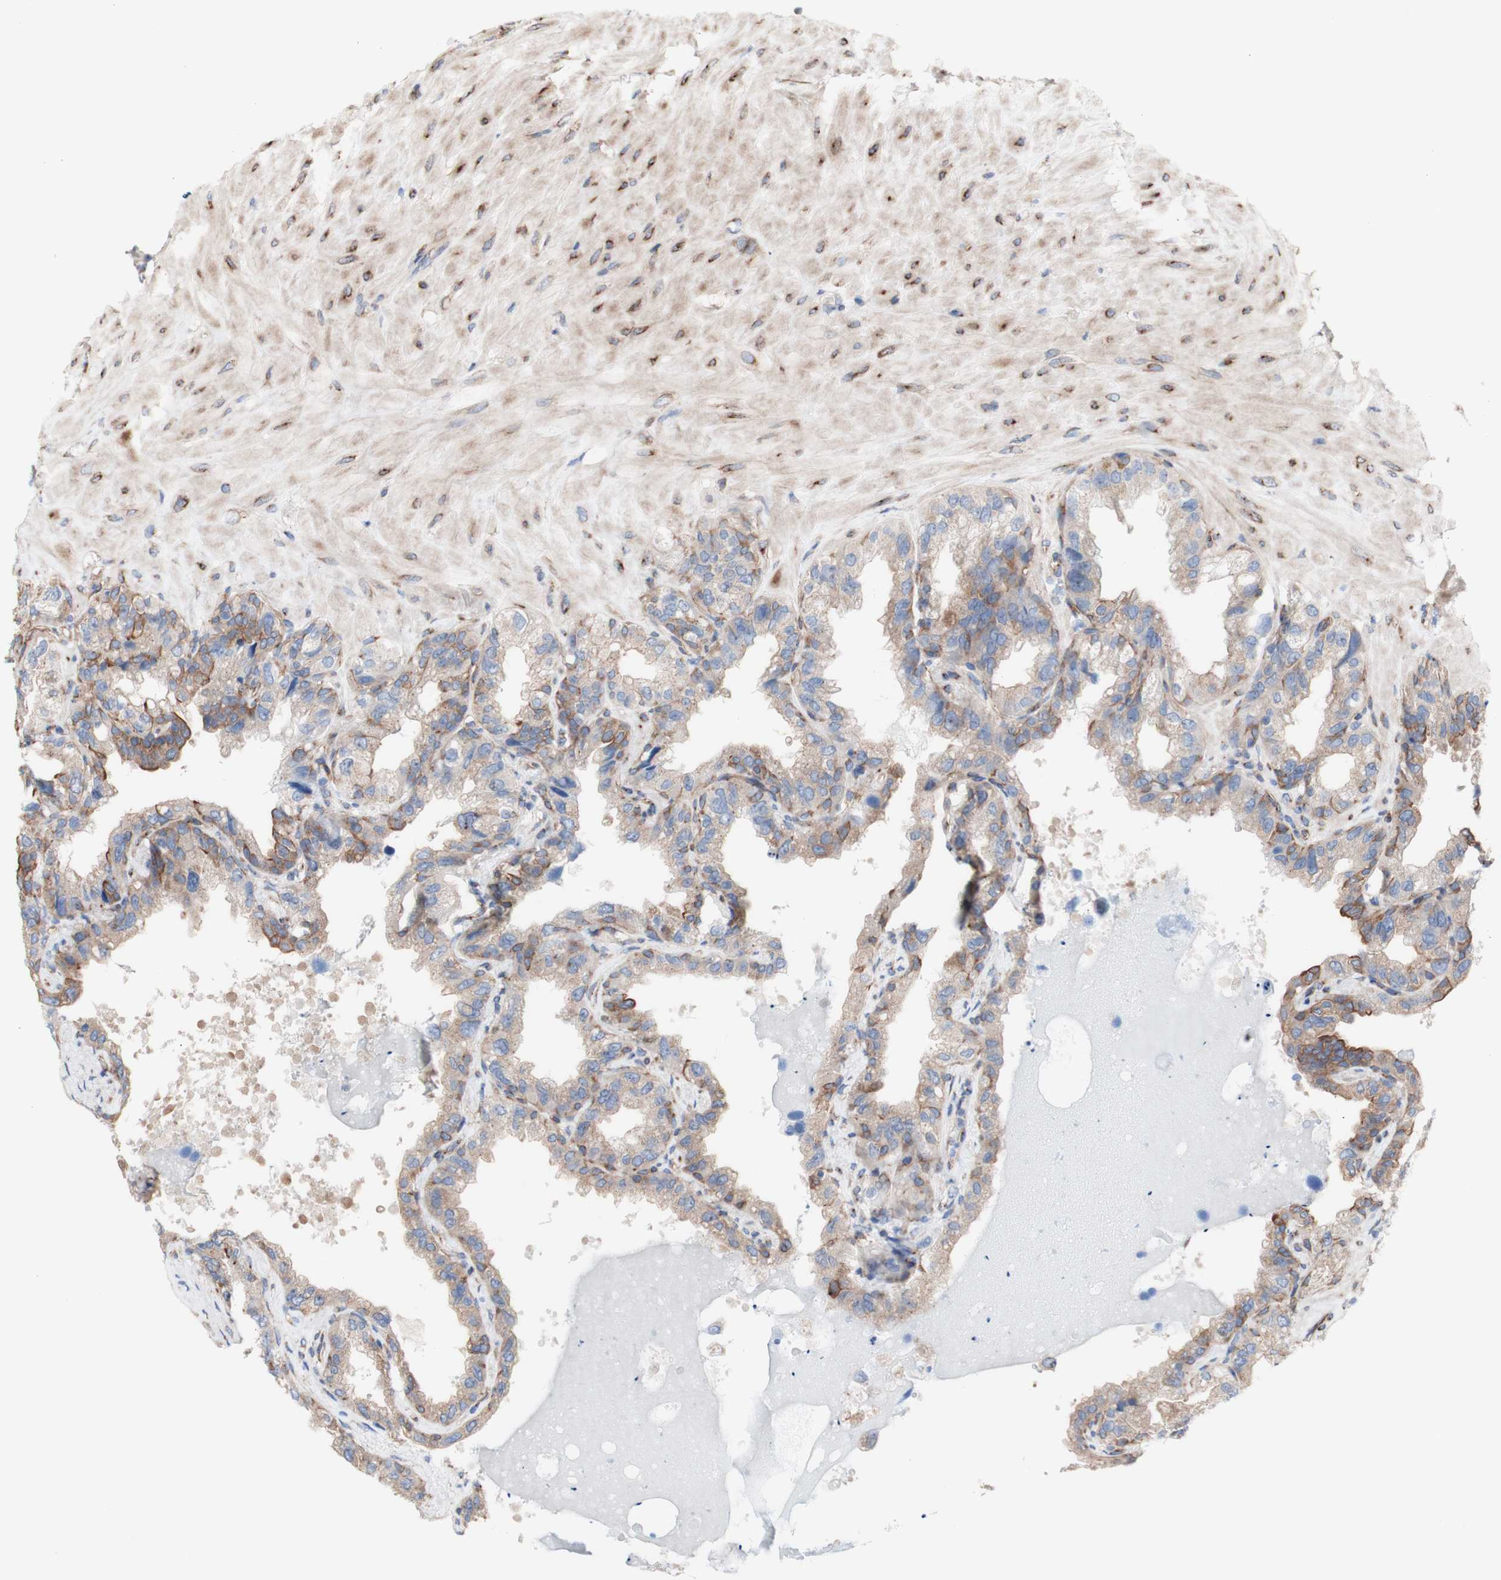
{"staining": {"intensity": "moderate", "quantity": ">75%", "location": "cytoplasmic/membranous"}, "tissue": "seminal vesicle", "cell_type": "Glandular cells", "image_type": "normal", "snomed": [{"axis": "morphology", "description": "Normal tissue, NOS"}, {"axis": "topography", "description": "Seminal veicle"}], "caption": "Immunohistochemical staining of normal seminal vesicle exhibits medium levels of moderate cytoplasmic/membranous positivity in about >75% of glandular cells. Nuclei are stained in blue.", "gene": "LRIG3", "patient": {"sex": "male", "age": 68}}